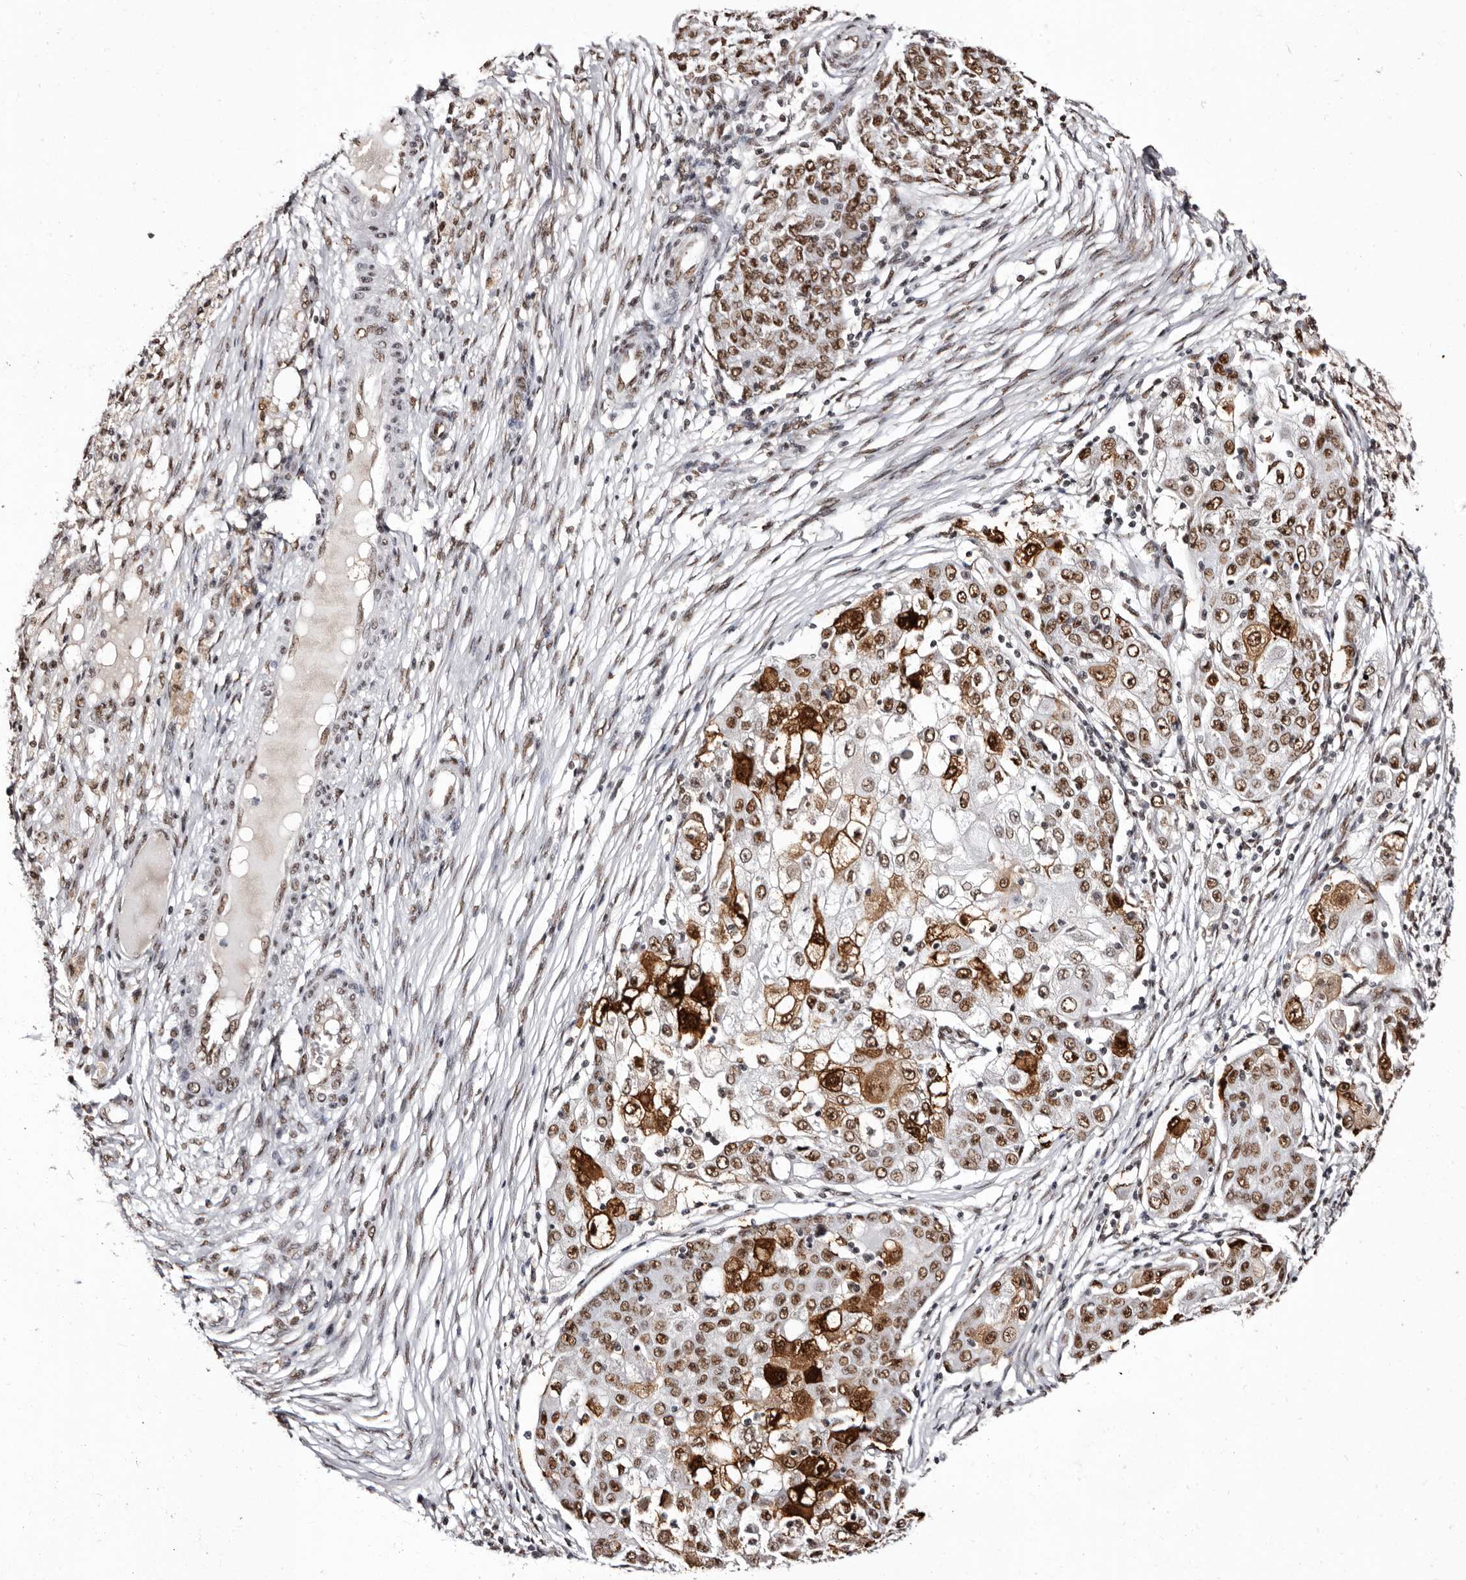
{"staining": {"intensity": "moderate", "quantity": ">75%", "location": "nuclear"}, "tissue": "ovarian cancer", "cell_type": "Tumor cells", "image_type": "cancer", "snomed": [{"axis": "morphology", "description": "Carcinoma, endometroid"}, {"axis": "topography", "description": "Ovary"}], "caption": "Moderate nuclear protein expression is seen in about >75% of tumor cells in ovarian endometroid carcinoma. The staining was performed using DAB (3,3'-diaminobenzidine) to visualize the protein expression in brown, while the nuclei were stained in blue with hematoxylin (Magnification: 20x).", "gene": "ANAPC11", "patient": {"sex": "female", "age": 42}}